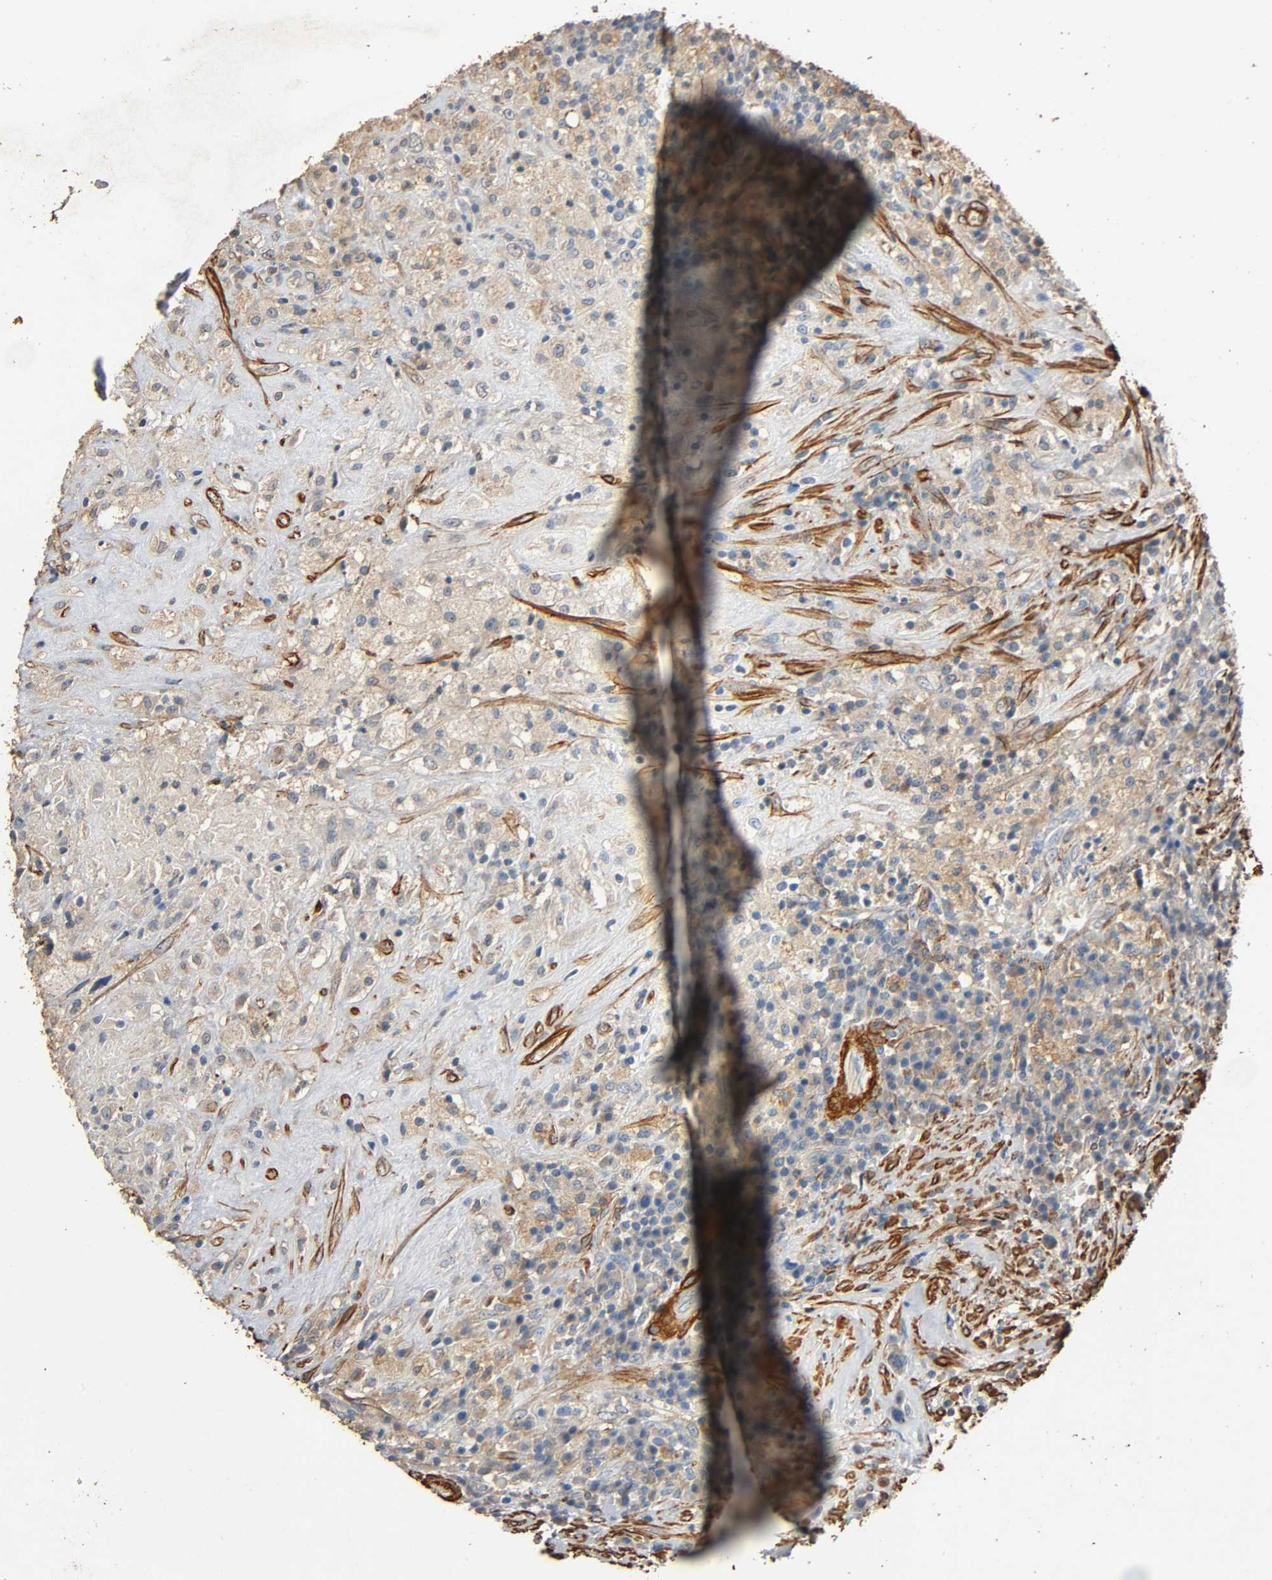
{"staining": {"intensity": "weak", "quantity": ">75%", "location": "cytoplasmic/membranous"}, "tissue": "testis cancer", "cell_type": "Tumor cells", "image_type": "cancer", "snomed": [{"axis": "morphology", "description": "Necrosis, NOS"}, {"axis": "morphology", "description": "Carcinoma, Embryonal, NOS"}, {"axis": "topography", "description": "Testis"}], "caption": "Embryonal carcinoma (testis) was stained to show a protein in brown. There is low levels of weak cytoplasmic/membranous positivity in about >75% of tumor cells.", "gene": "GSTA3", "patient": {"sex": "male", "age": 19}}